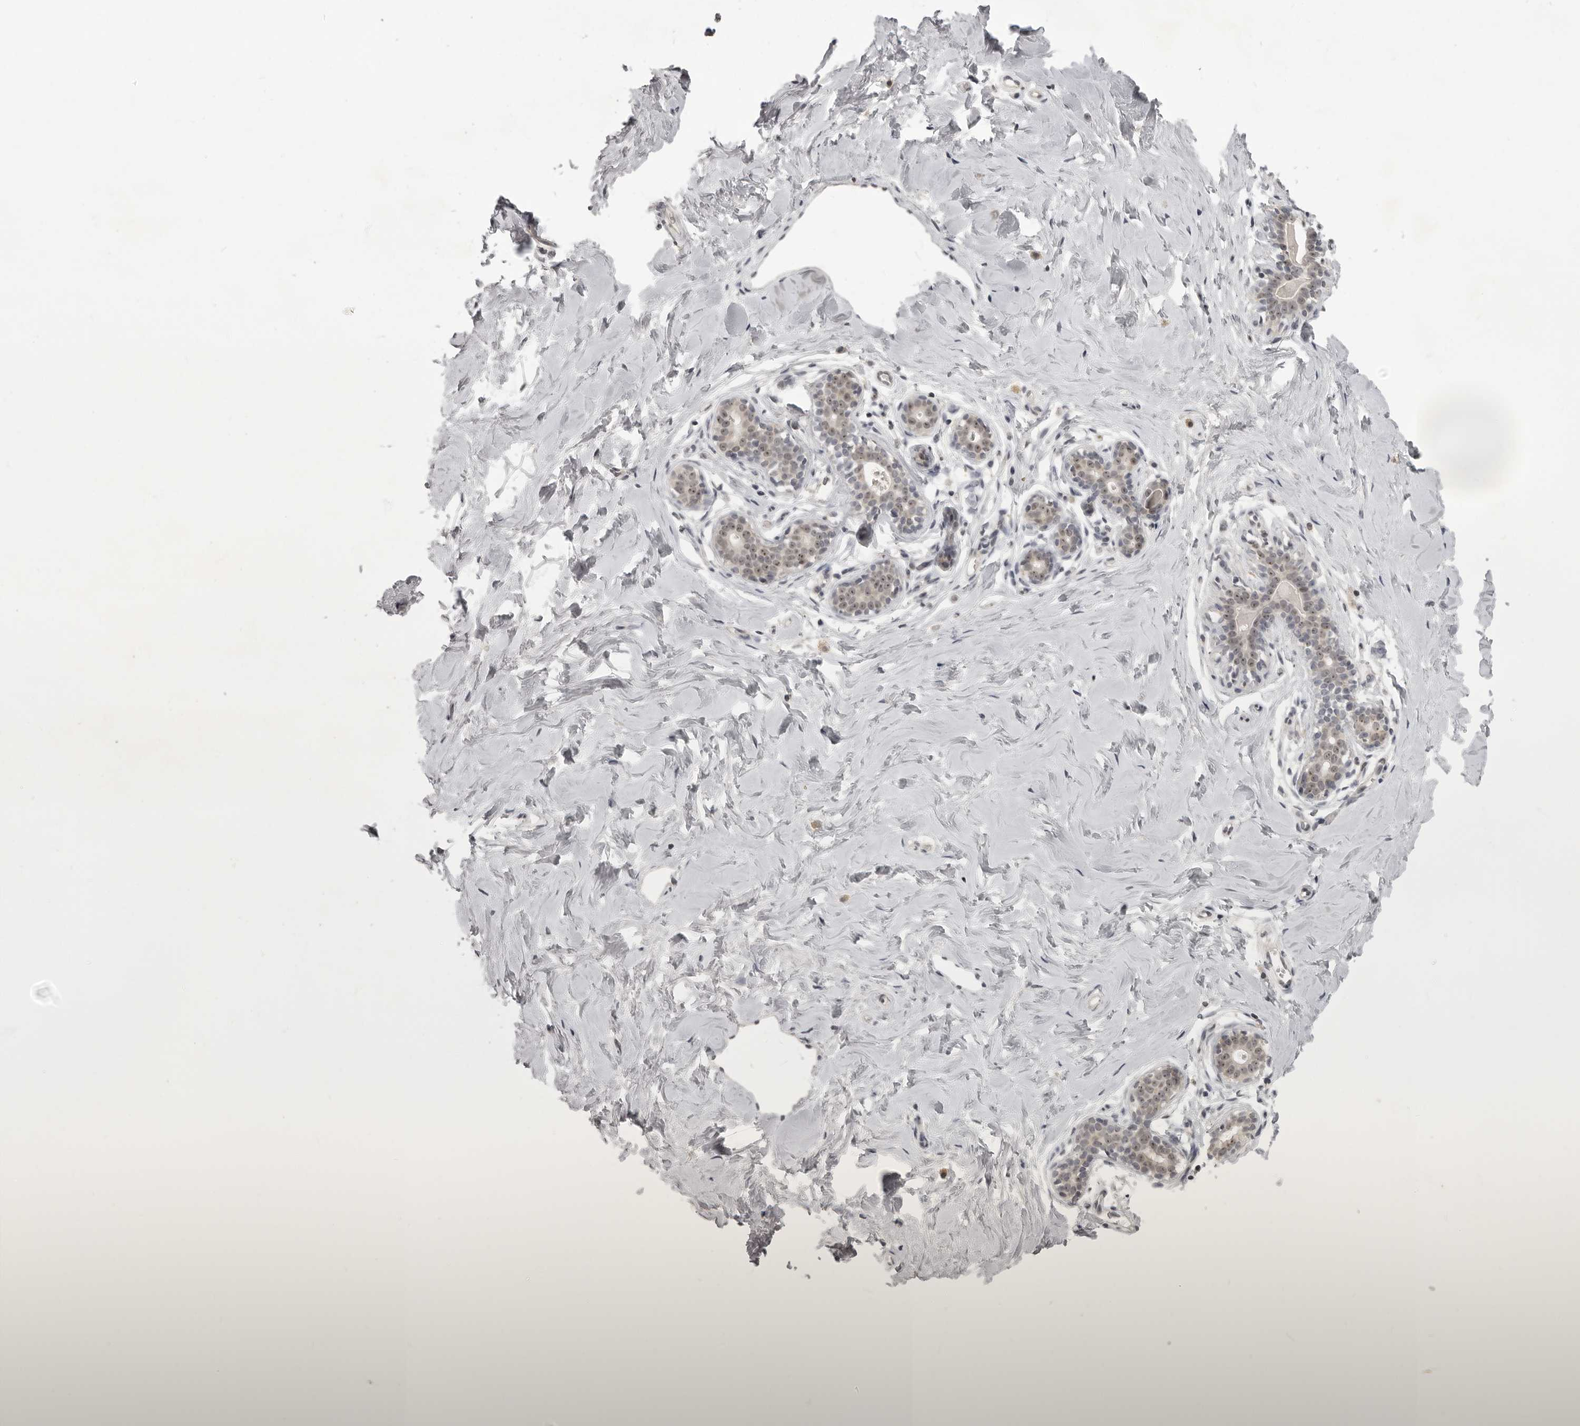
{"staining": {"intensity": "weak", "quantity": ">75%", "location": "nuclear"}, "tissue": "breast", "cell_type": "Adipocytes", "image_type": "normal", "snomed": [{"axis": "morphology", "description": "Normal tissue, NOS"}, {"axis": "morphology", "description": "Adenoma, NOS"}, {"axis": "topography", "description": "Breast"}], "caption": "Adipocytes reveal weak nuclear positivity in approximately >75% of cells in benign breast. (DAB (3,3'-diaminobenzidine) = brown stain, brightfield microscopy at high magnification).", "gene": "MRTO4", "patient": {"sex": "female", "age": 23}}